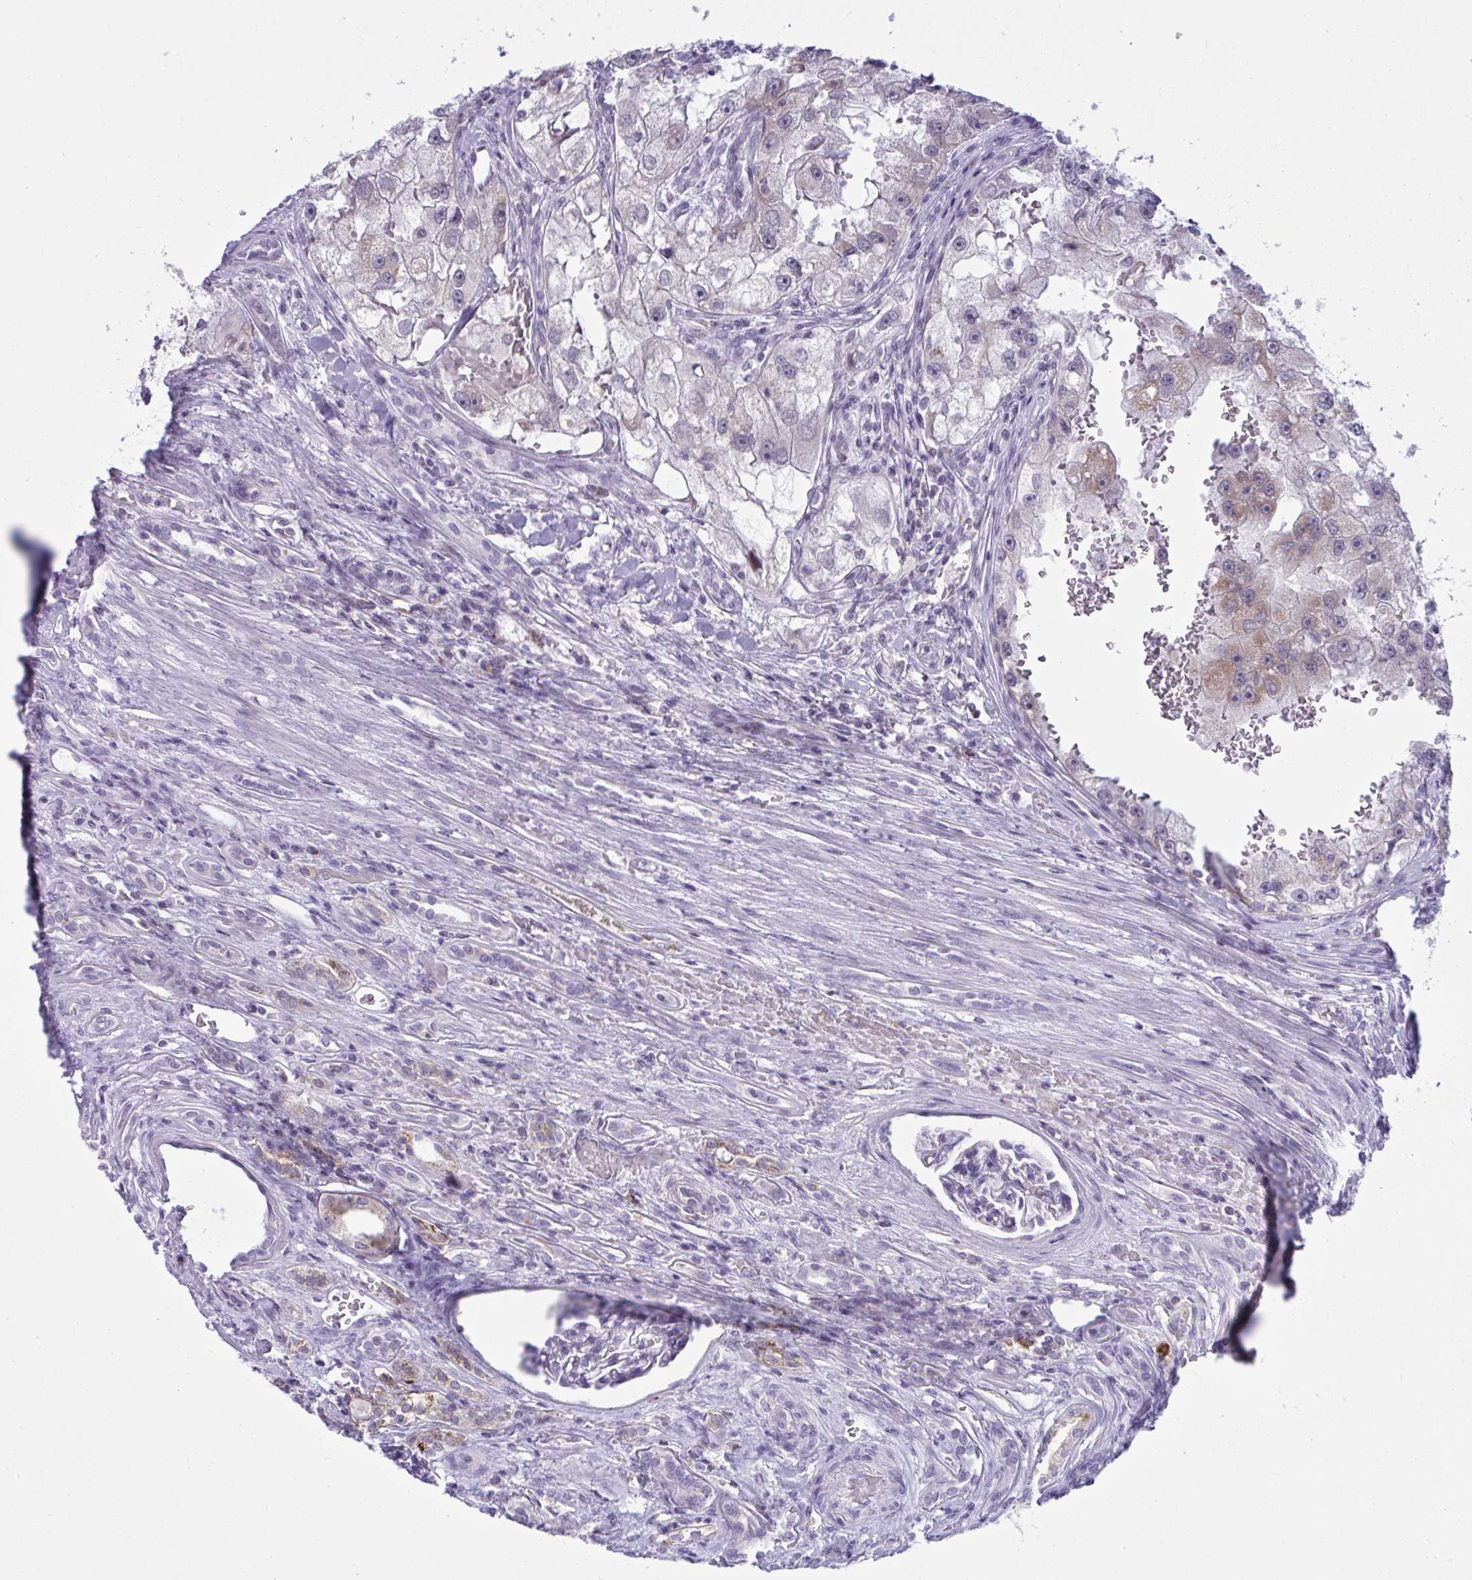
{"staining": {"intensity": "weak", "quantity": "<25%", "location": "cytoplasmic/membranous"}, "tissue": "renal cancer", "cell_type": "Tumor cells", "image_type": "cancer", "snomed": [{"axis": "morphology", "description": "Adenocarcinoma, NOS"}, {"axis": "topography", "description": "Kidney"}], "caption": "Tumor cells are negative for brown protein staining in adenocarcinoma (renal). (DAB IHC with hematoxylin counter stain).", "gene": "PLA2G12B", "patient": {"sex": "male", "age": 63}}